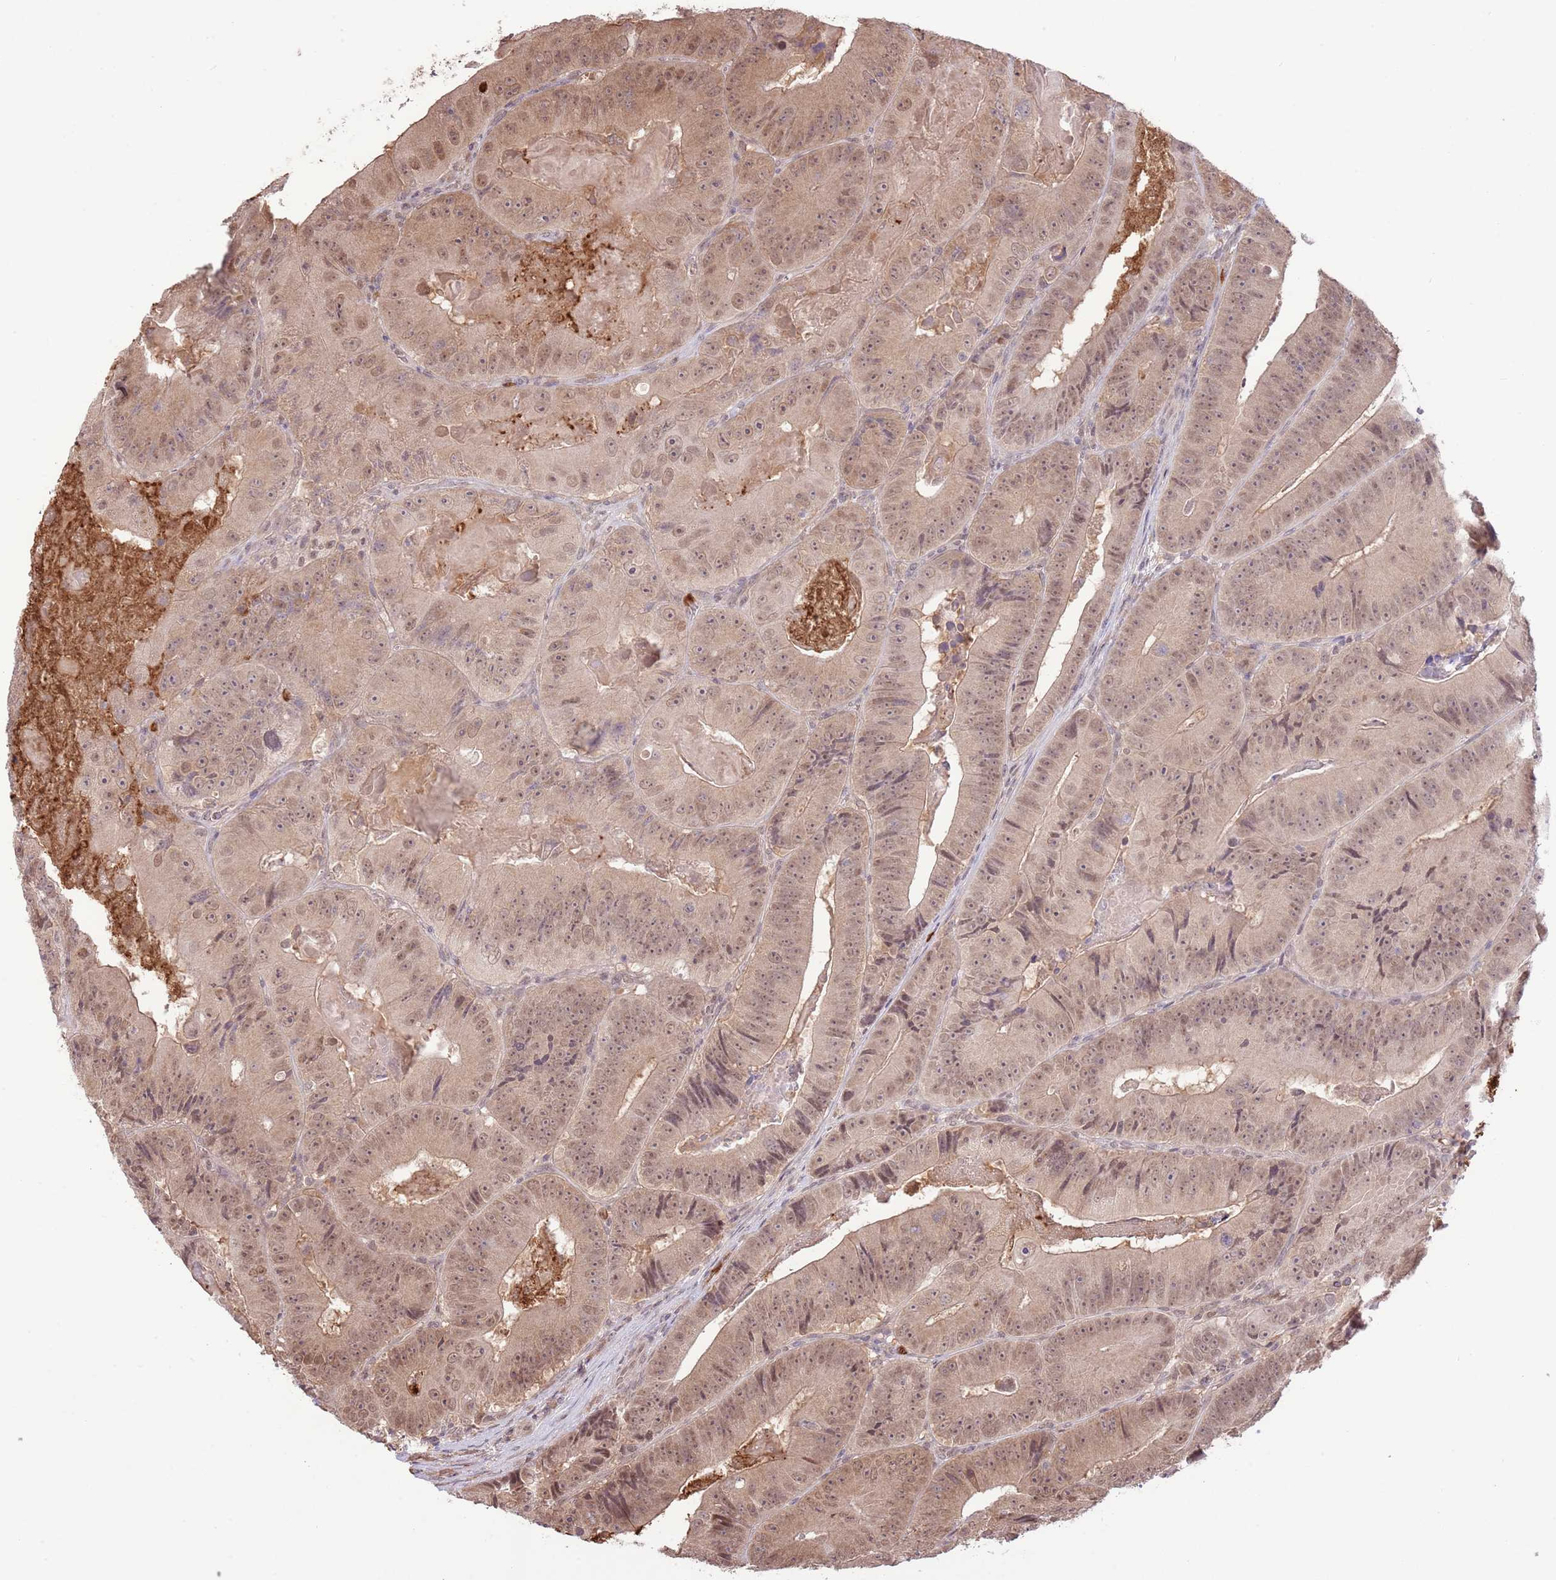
{"staining": {"intensity": "weak", "quantity": ">75%", "location": "cytoplasmic/membranous,nuclear"}, "tissue": "colorectal cancer", "cell_type": "Tumor cells", "image_type": "cancer", "snomed": [{"axis": "morphology", "description": "Adenocarcinoma, NOS"}, {"axis": "topography", "description": "Colon"}], "caption": "Protein positivity by immunohistochemistry shows weak cytoplasmic/membranous and nuclear expression in approximately >75% of tumor cells in colorectal cancer (adenocarcinoma). (Brightfield microscopy of DAB IHC at high magnification).", "gene": "AMIGO1", "patient": {"sex": "female", "age": 86}}